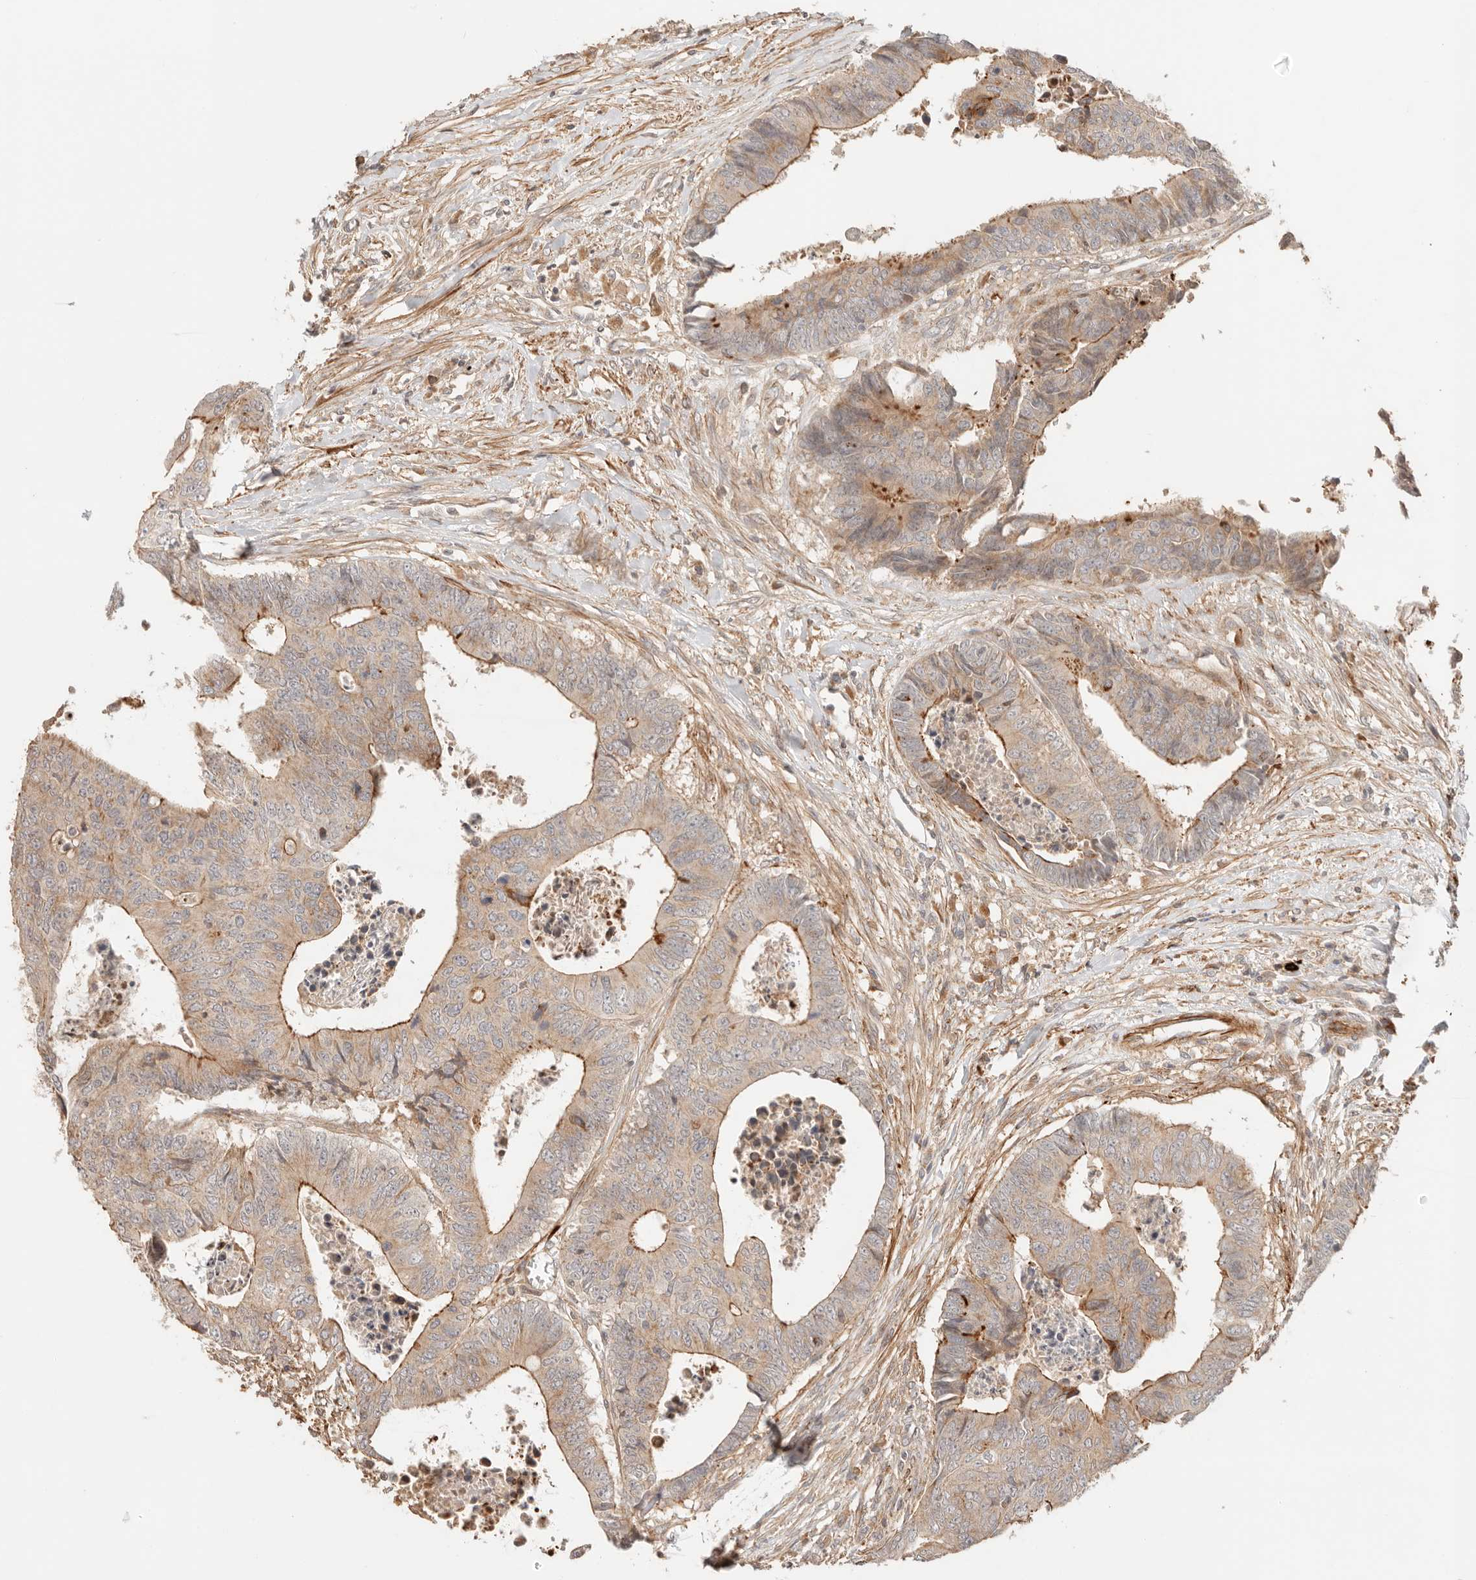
{"staining": {"intensity": "moderate", "quantity": "25%-75%", "location": "cytoplasmic/membranous"}, "tissue": "colorectal cancer", "cell_type": "Tumor cells", "image_type": "cancer", "snomed": [{"axis": "morphology", "description": "Adenocarcinoma, NOS"}, {"axis": "topography", "description": "Rectum"}], "caption": "Colorectal cancer (adenocarcinoma) stained with a protein marker displays moderate staining in tumor cells.", "gene": "IL1R2", "patient": {"sex": "male", "age": 84}}